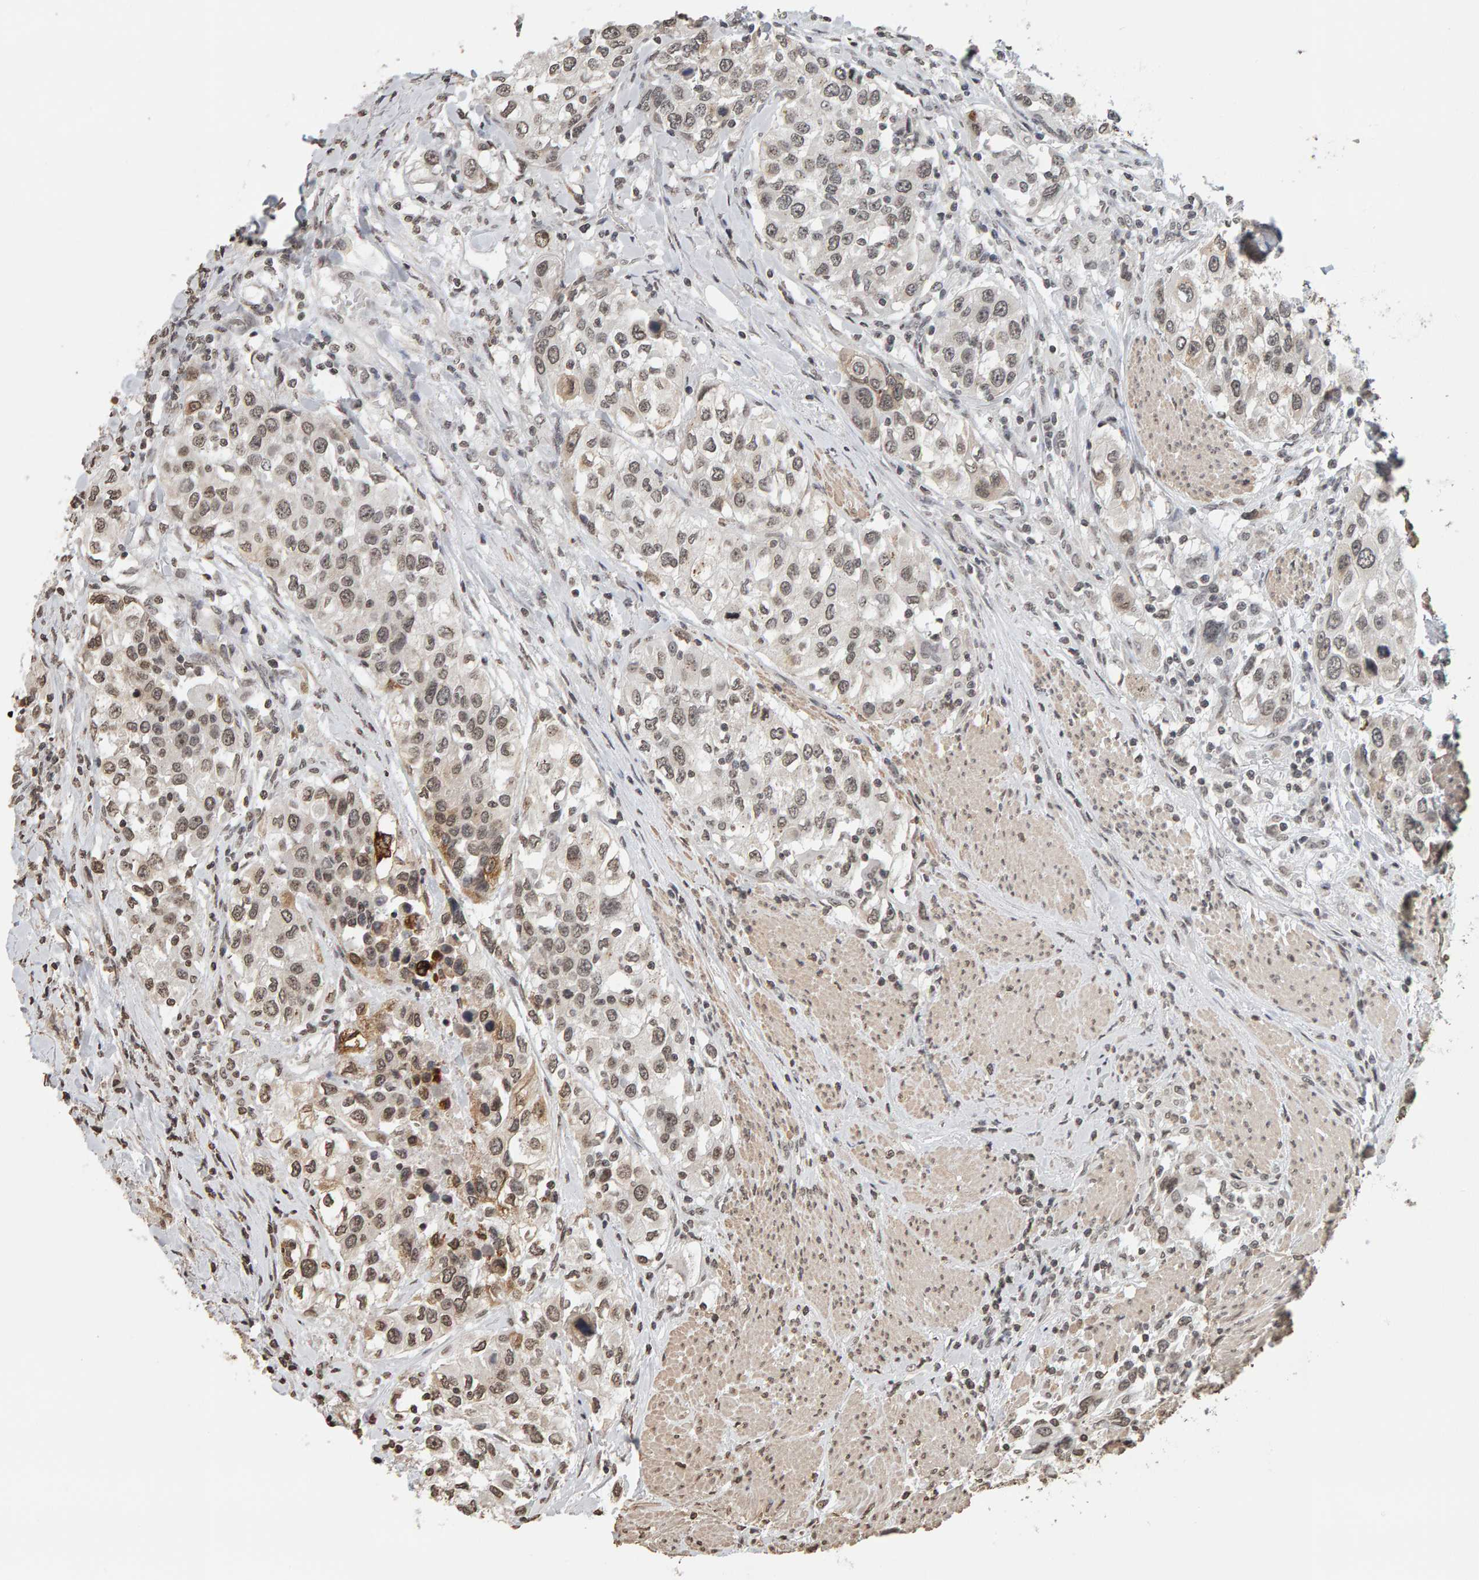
{"staining": {"intensity": "moderate", "quantity": ">75%", "location": "nuclear"}, "tissue": "urothelial cancer", "cell_type": "Tumor cells", "image_type": "cancer", "snomed": [{"axis": "morphology", "description": "Urothelial carcinoma, High grade"}, {"axis": "topography", "description": "Urinary bladder"}], "caption": "Protein expression analysis of human high-grade urothelial carcinoma reveals moderate nuclear expression in approximately >75% of tumor cells.", "gene": "AFF4", "patient": {"sex": "female", "age": 80}}